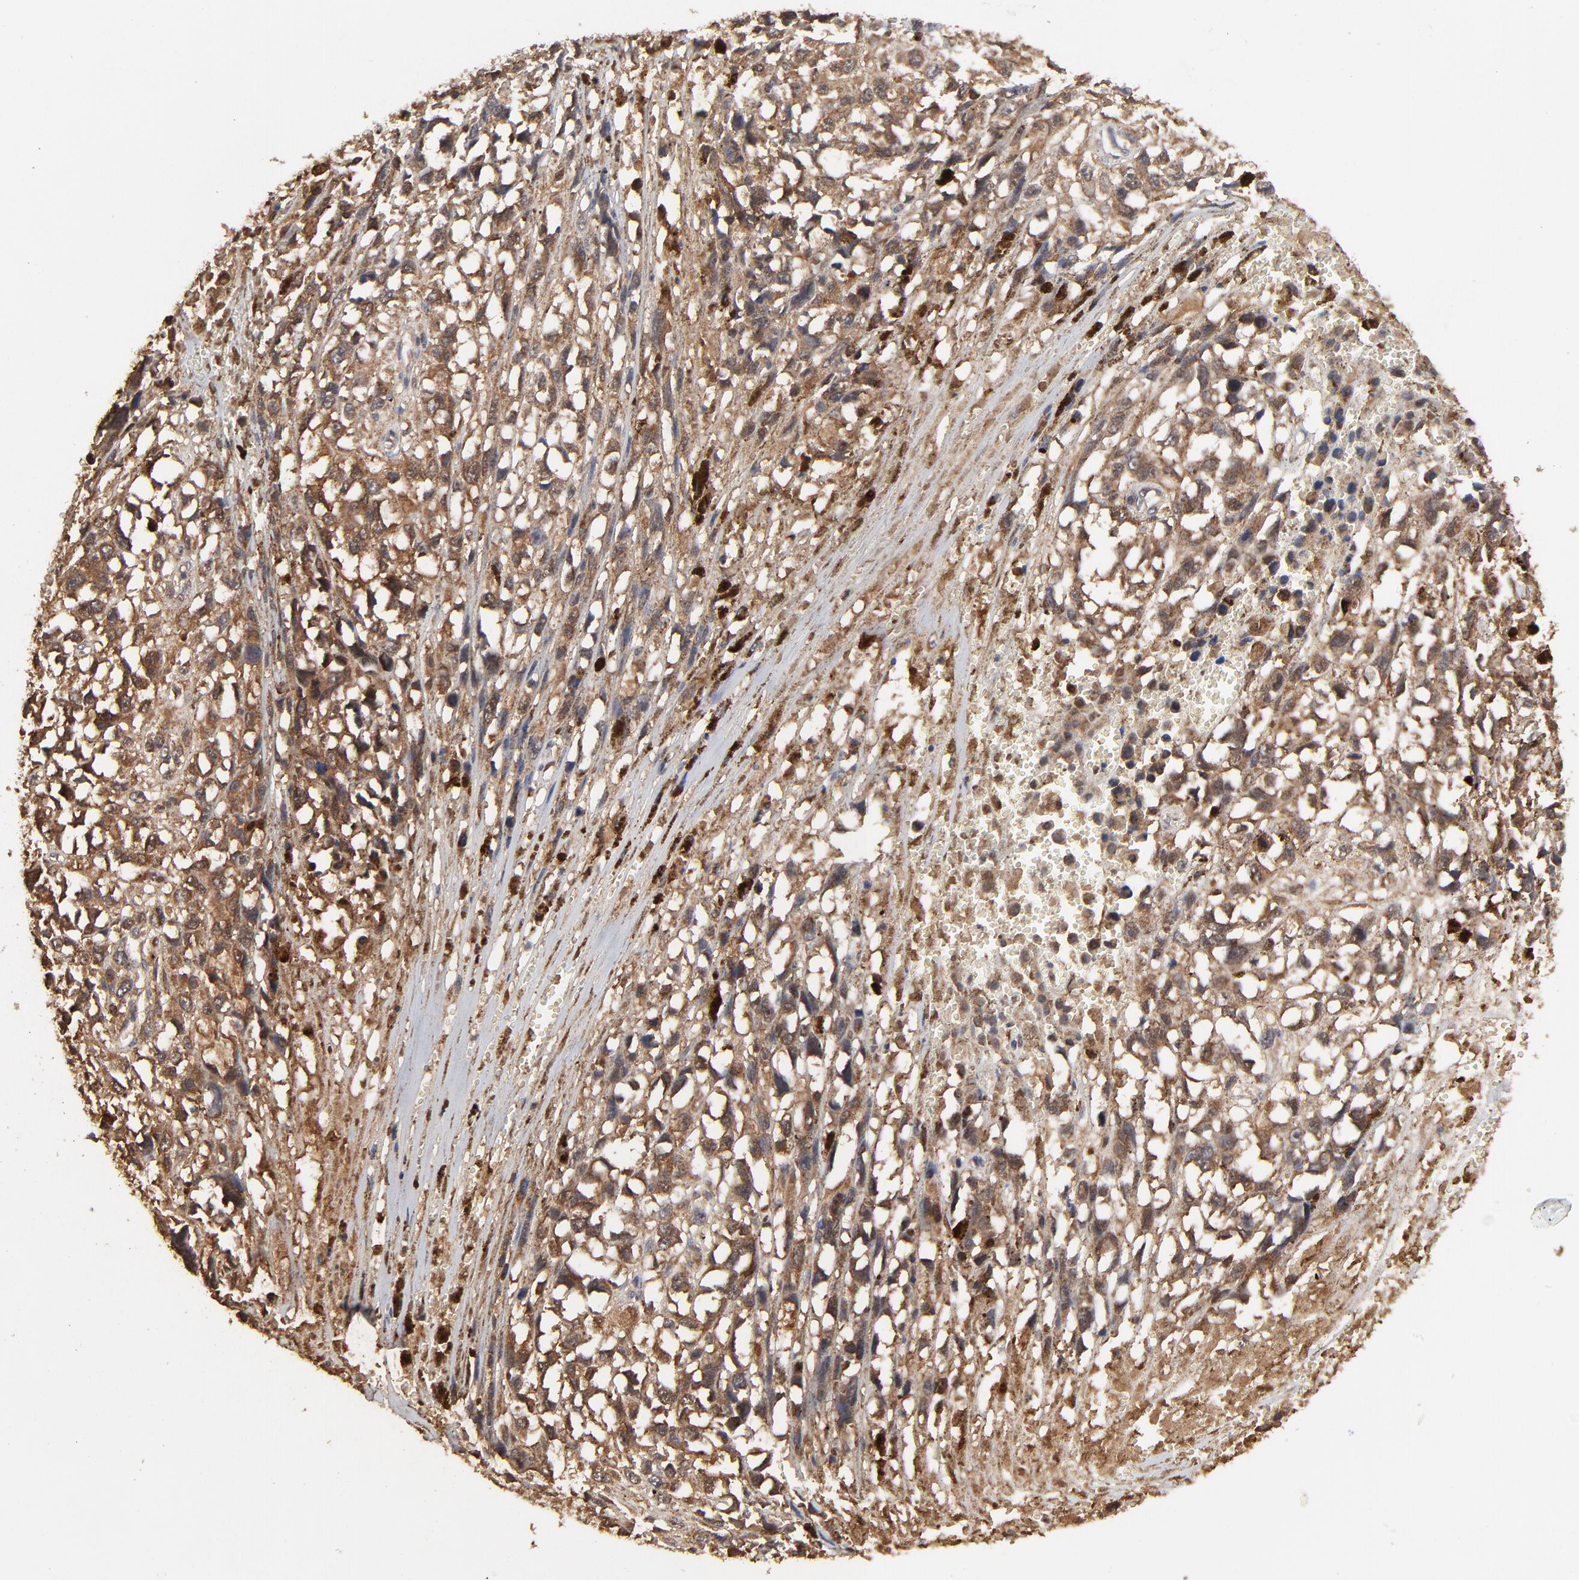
{"staining": {"intensity": "strong", "quantity": ">75%", "location": "cytoplasmic/membranous"}, "tissue": "melanoma", "cell_type": "Tumor cells", "image_type": "cancer", "snomed": [{"axis": "morphology", "description": "Malignant melanoma, Metastatic site"}, {"axis": "topography", "description": "Lymph node"}], "caption": "DAB (3,3'-diaminobenzidine) immunohistochemical staining of melanoma shows strong cytoplasmic/membranous protein staining in about >75% of tumor cells.", "gene": "LGALS3", "patient": {"sex": "male", "age": 59}}